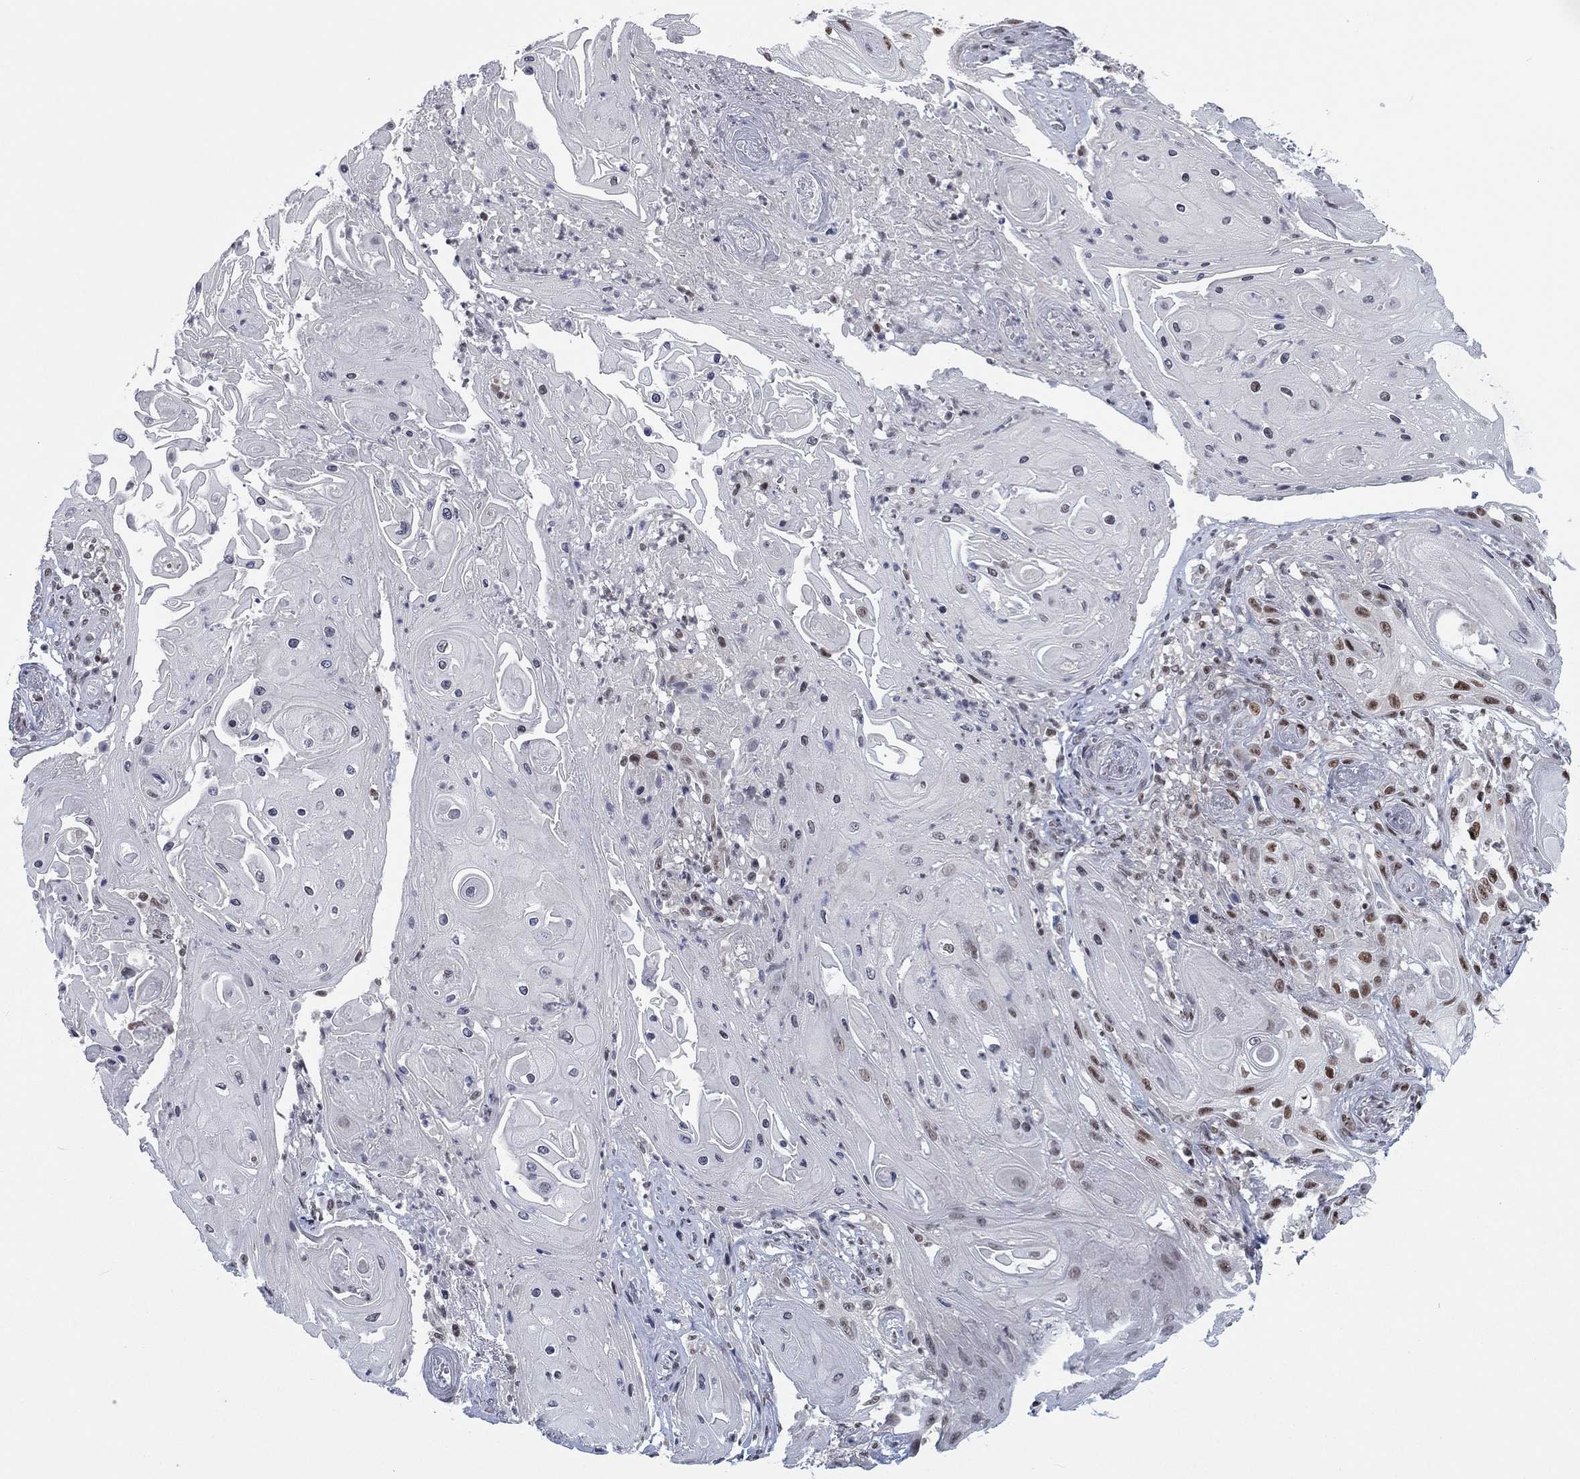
{"staining": {"intensity": "strong", "quantity": "25%-75%", "location": "nuclear"}, "tissue": "skin cancer", "cell_type": "Tumor cells", "image_type": "cancer", "snomed": [{"axis": "morphology", "description": "Squamous cell carcinoma, NOS"}, {"axis": "topography", "description": "Skin"}], "caption": "This image shows immunohistochemistry staining of skin cancer, with high strong nuclear positivity in about 25%-75% of tumor cells.", "gene": "FYTTD1", "patient": {"sex": "male", "age": 62}}